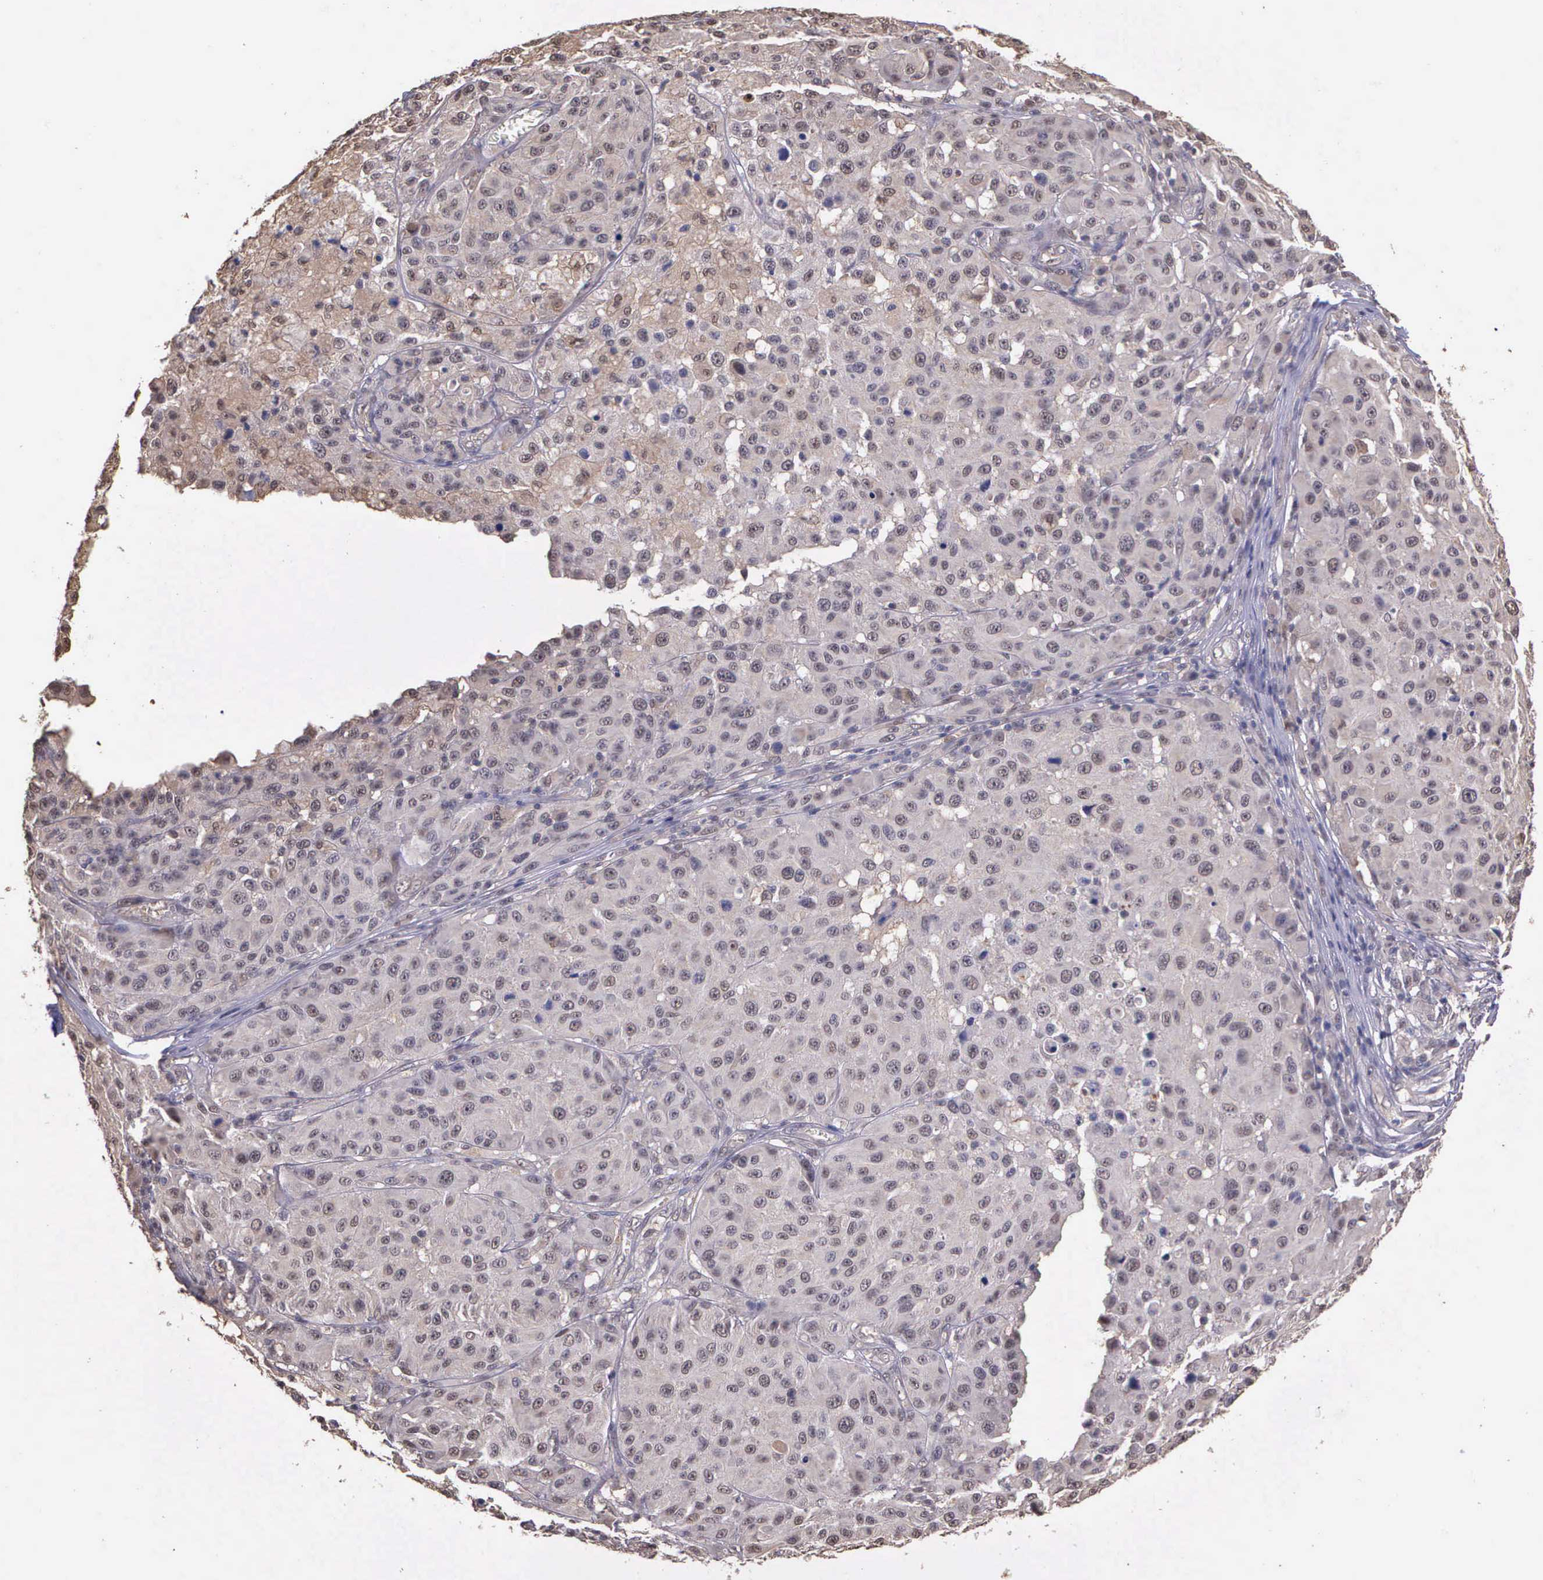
{"staining": {"intensity": "weak", "quantity": "25%-75%", "location": "cytoplasmic/membranous,nuclear"}, "tissue": "melanoma", "cell_type": "Tumor cells", "image_type": "cancer", "snomed": [{"axis": "morphology", "description": "Malignant melanoma, NOS"}, {"axis": "topography", "description": "Skin"}], "caption": "Melanoma stained with IHC displays weak cytoplasmic/membranous and nuclear expression in approximately 25%-75% of tumor cells. Nuclei are stained in blue.", "gene": "PSMC1", "patient": {"sex": "female", "age": 77}}